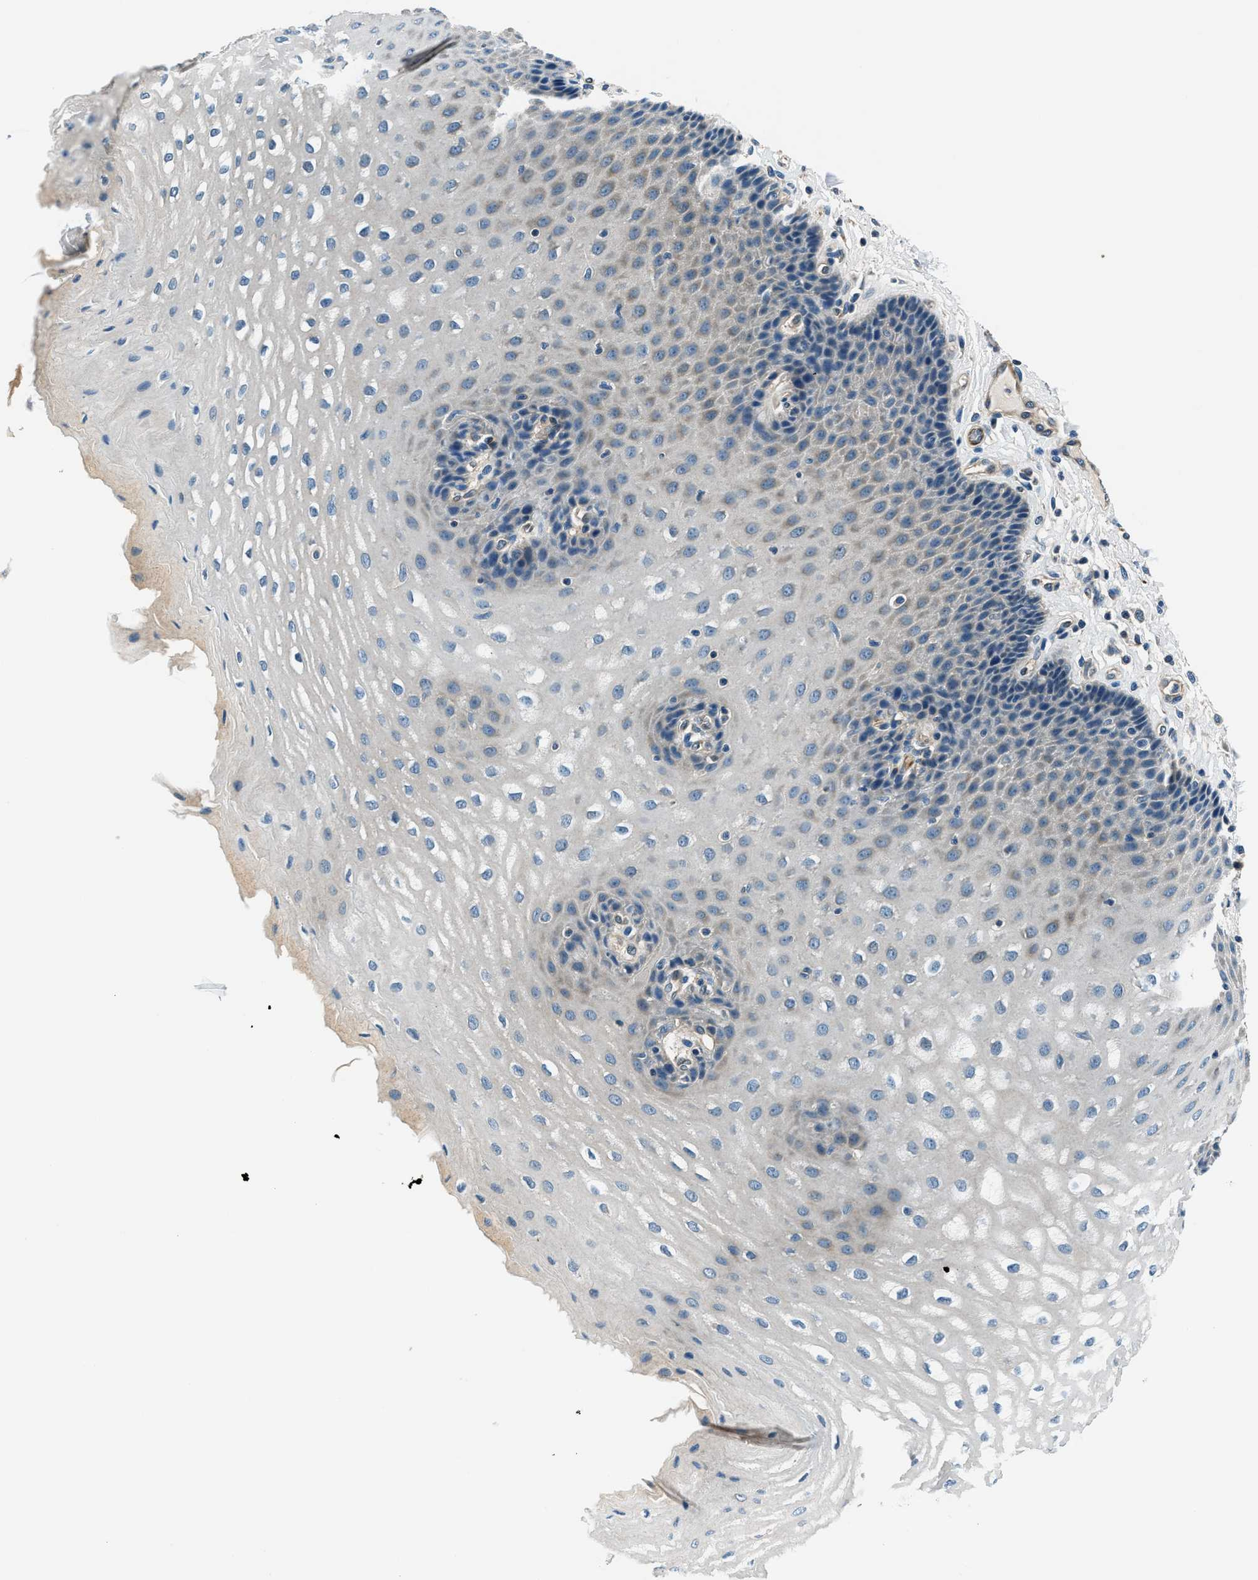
{"staining": {"intensity": "weak", "quantity": "<25%", "location": "cytoplasmic/membranous"}, "tissue": "esophagus", "cell_type": "Squamous epithelial cells", "image_type": "normal", "snomed": [{"axis": "morphology", "description": "Normal tissue, NOS"}, {"axis": "topography", "description": "Esophagus"}], "caption": "Immunohistochemistry (IHC) of unremarkable esophagus reveals no positivity in squamous epithelial cells.", "gene": "SLC19A2", "patient": {"sex": "male", "age": 54}}